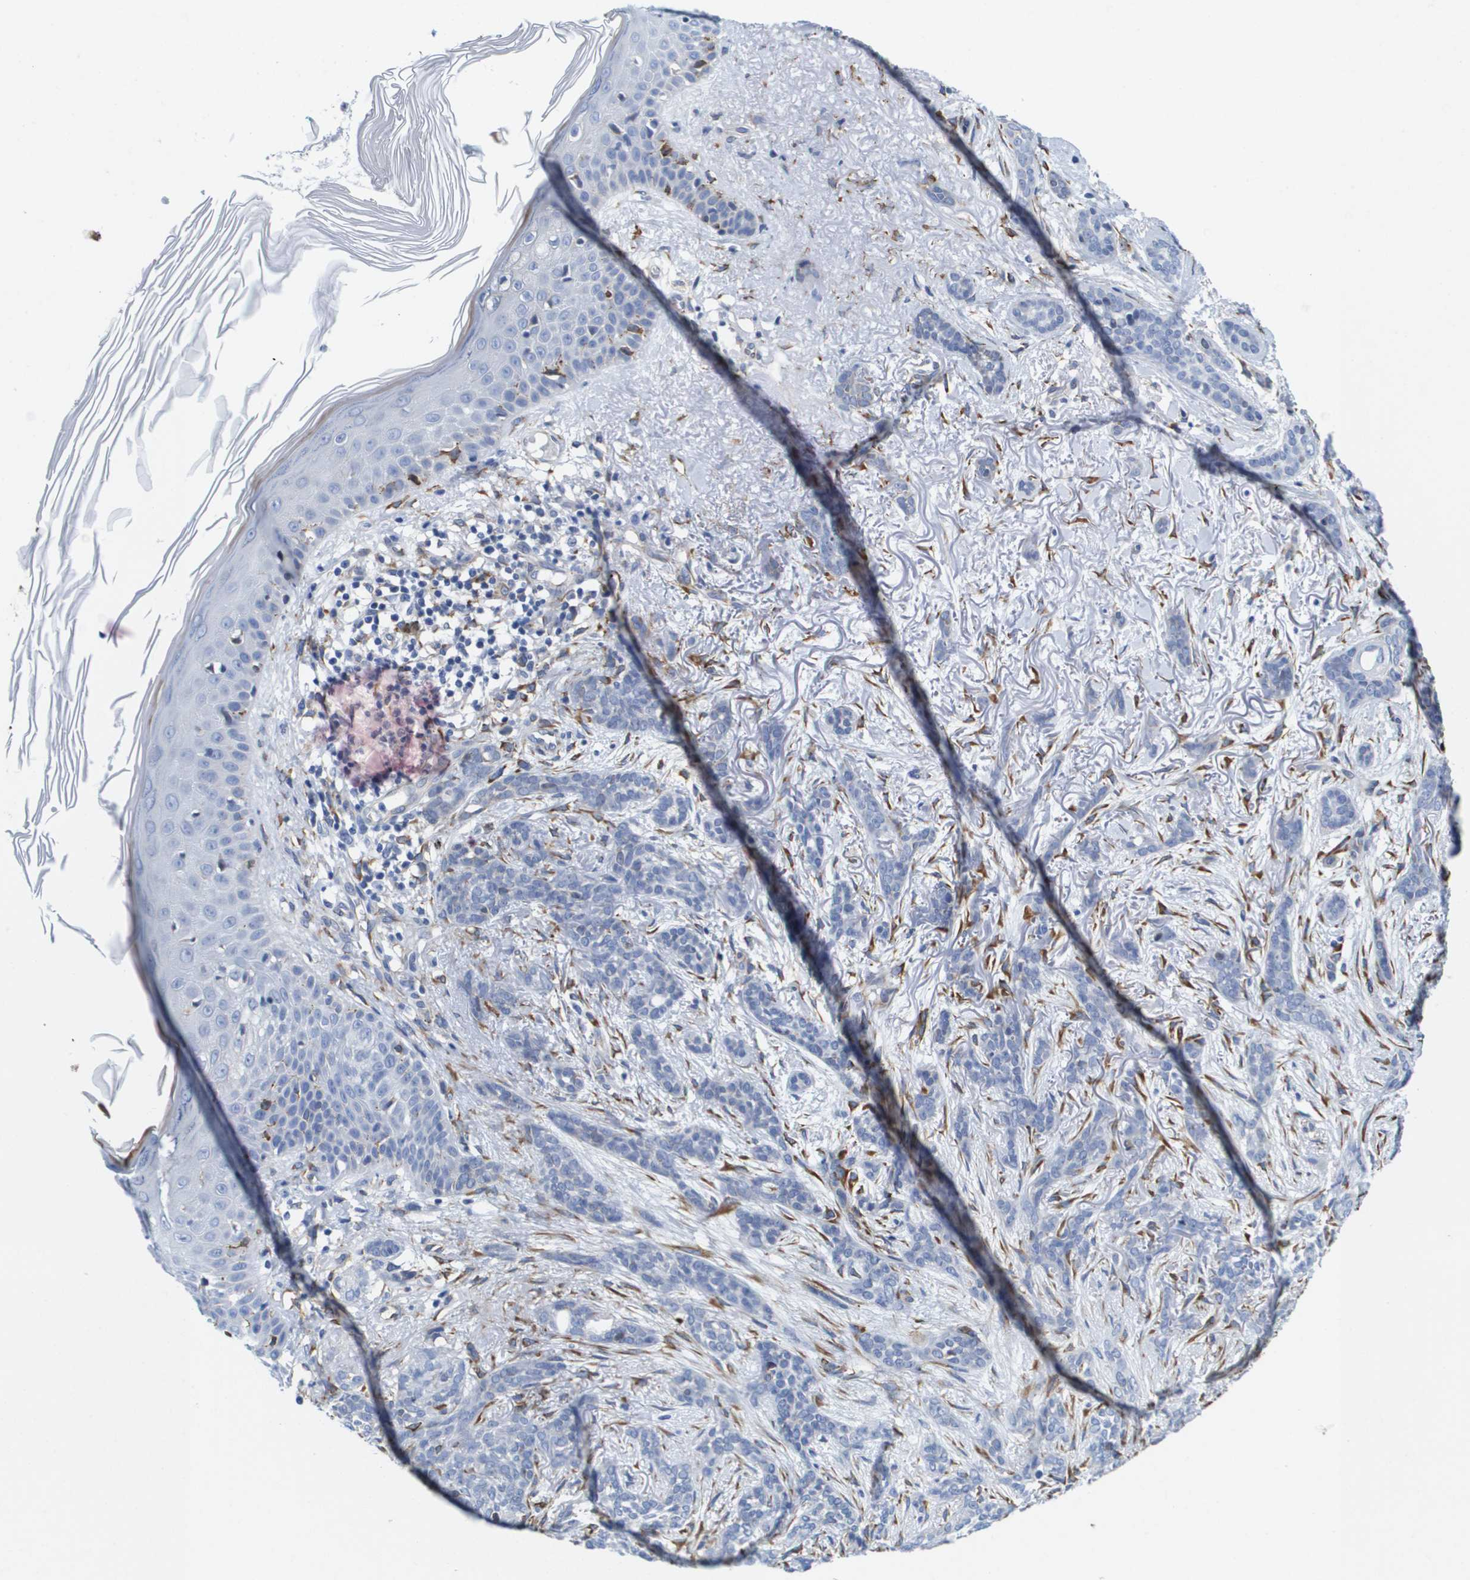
{"staining": {"intensity": "negative", "quantity": "none", "location": "none"}, "tissue": "skin cancer", "cell_type": "Tumor cells", "image_type": "cancer", "snomed": [{"axis": "morphology", "description": "Basal cell carcinoma"}, {"axis": "morphology", "description": "Adnexal tumor, benign"}, {"axis": "topography", "description": "Skin"}], "caption": "Immunohistochemistry photomicrograph of neoplastic tissue: human skin benign adnexal tumor stained with DAB exhibits no significant protein expression in tumor cells. Nuclei are stained in blue.", "gene": "ST3GAL2", "patient": {"sex": "female", "age": 42}}